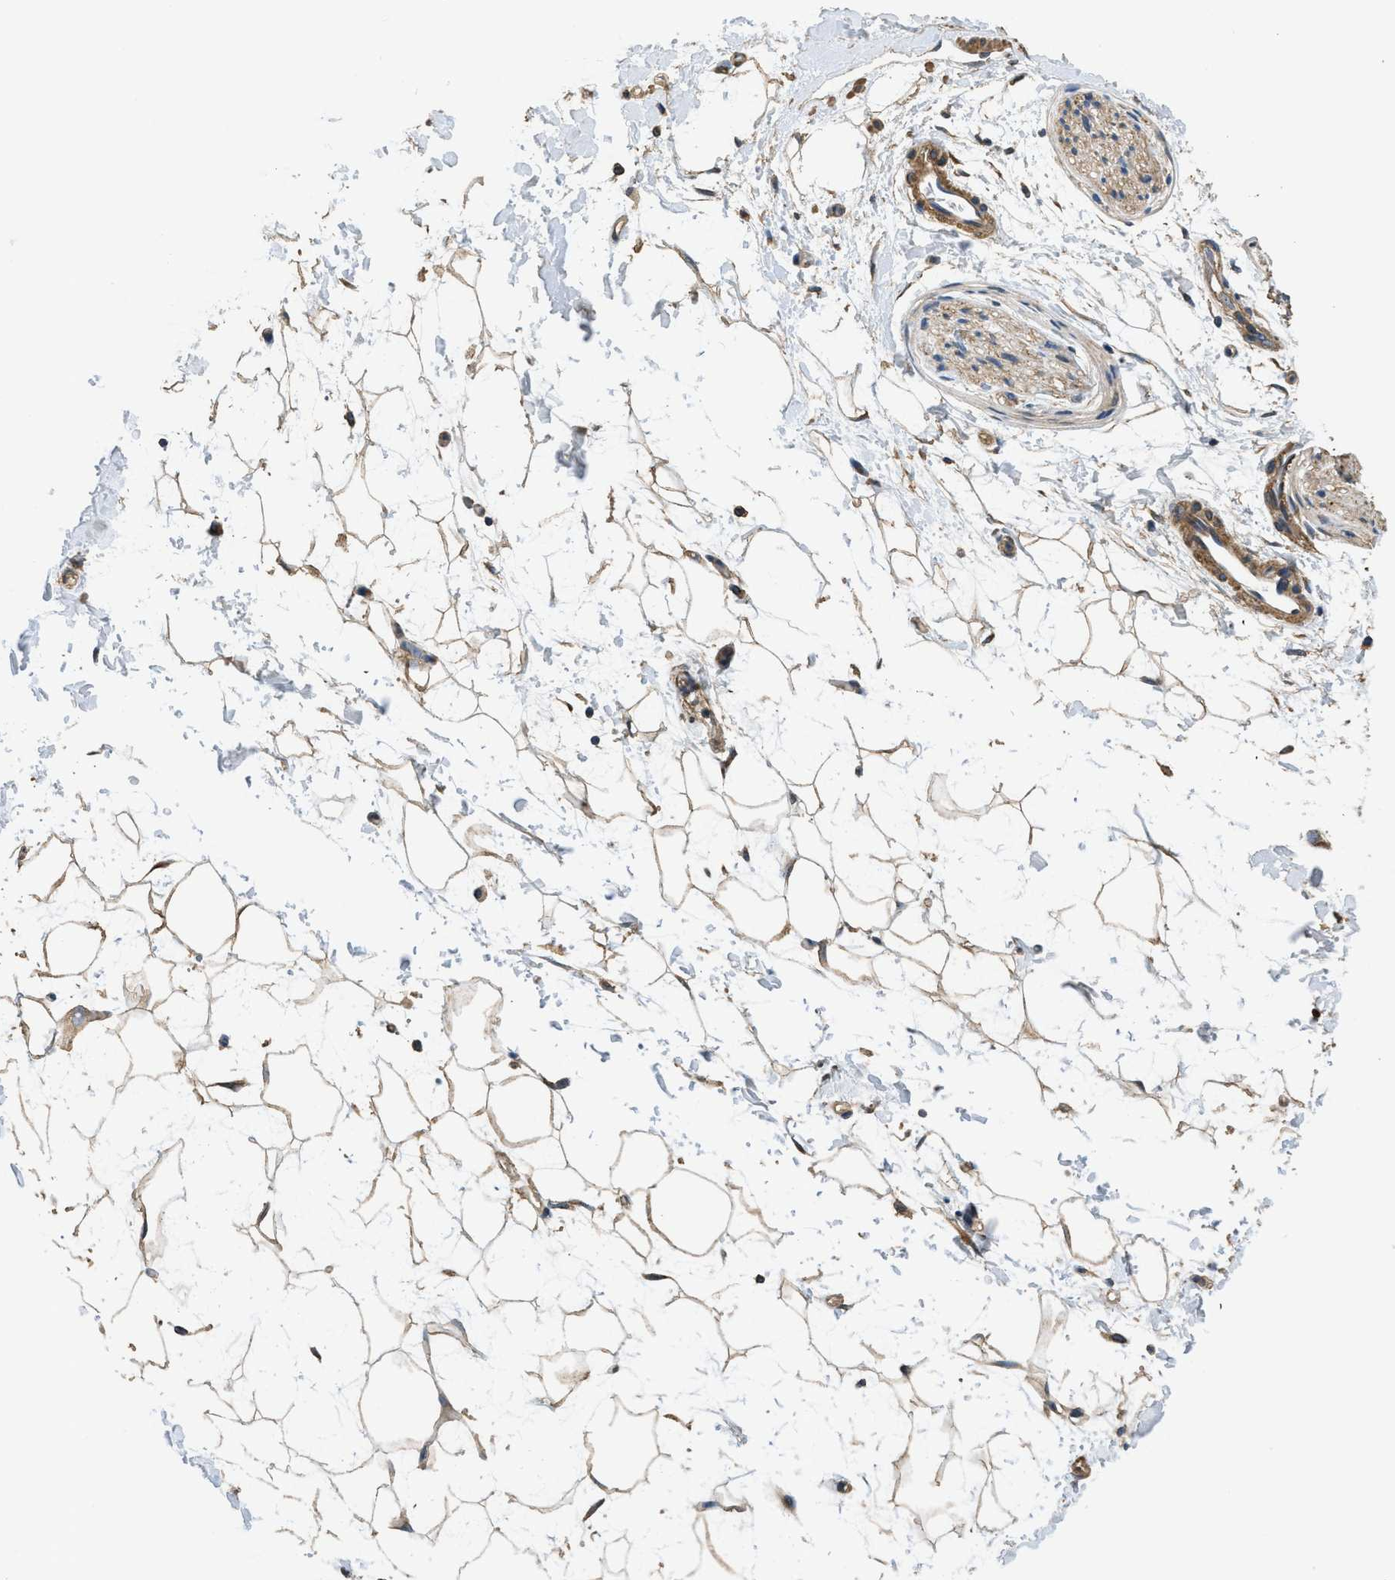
{"staining": {"intensity": "moderate", "quantity": ">75%", "location": "cytoplasmic/membranous"}, "tissue": "adipose tissue", "cell_type": "Adipocytes", "image_type": "normal", "snomed": [{"axis": "morphology", "description": "Normal tissue, NOS"}, {"axis": "topography", "description": "Soft tissue"}], "caption": "Immunohistochemical staining of unremarkable human adipose tissue demonstrates moderate cytoplasmic/membranous protein positivity in approximately >75% of adipocytes.", "gene": "THBS2", "patient": {"sex": "male", "age": 72}}